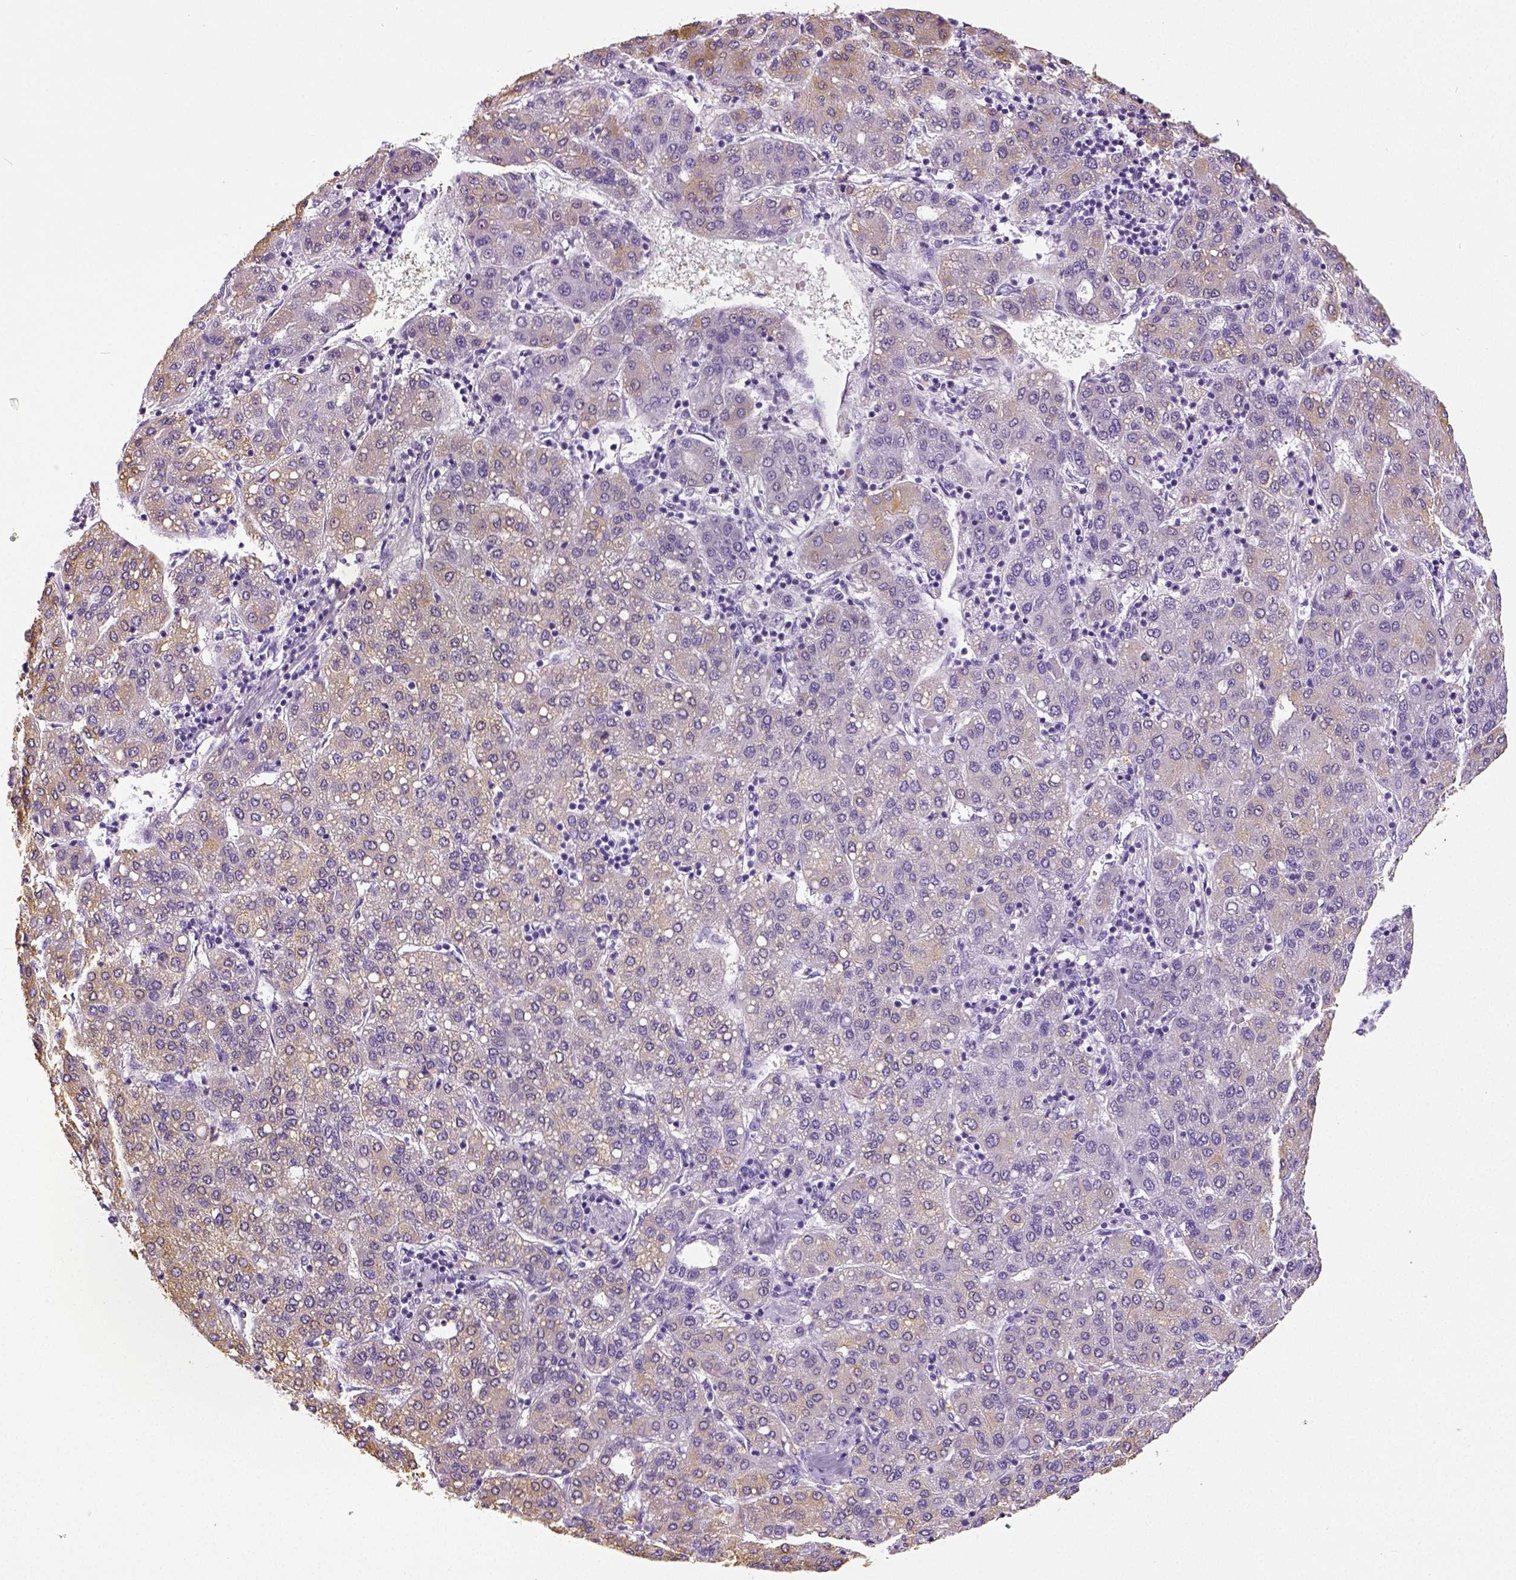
{"staining": {"intensity": "negative", "quantity": "none", "location": "none"}, "tissue": "liver cancer", "cell_type": "Tumor cells", "image_type": "cancer", "snomed": [{"axis": "morphology", "description": "Carcinoma, Hepatocellular, NOS"}, {"axis": "topography", "description": "Liver"}], "caption": "This micrograph is of liver cancer stained with immunohistochemistry to label a protein in brown with the nuclei are counter-stained blue. There is no positivity in tumor cells.", "gene": "NECAB2", "patient": {"sex": "male", "age": 65}}